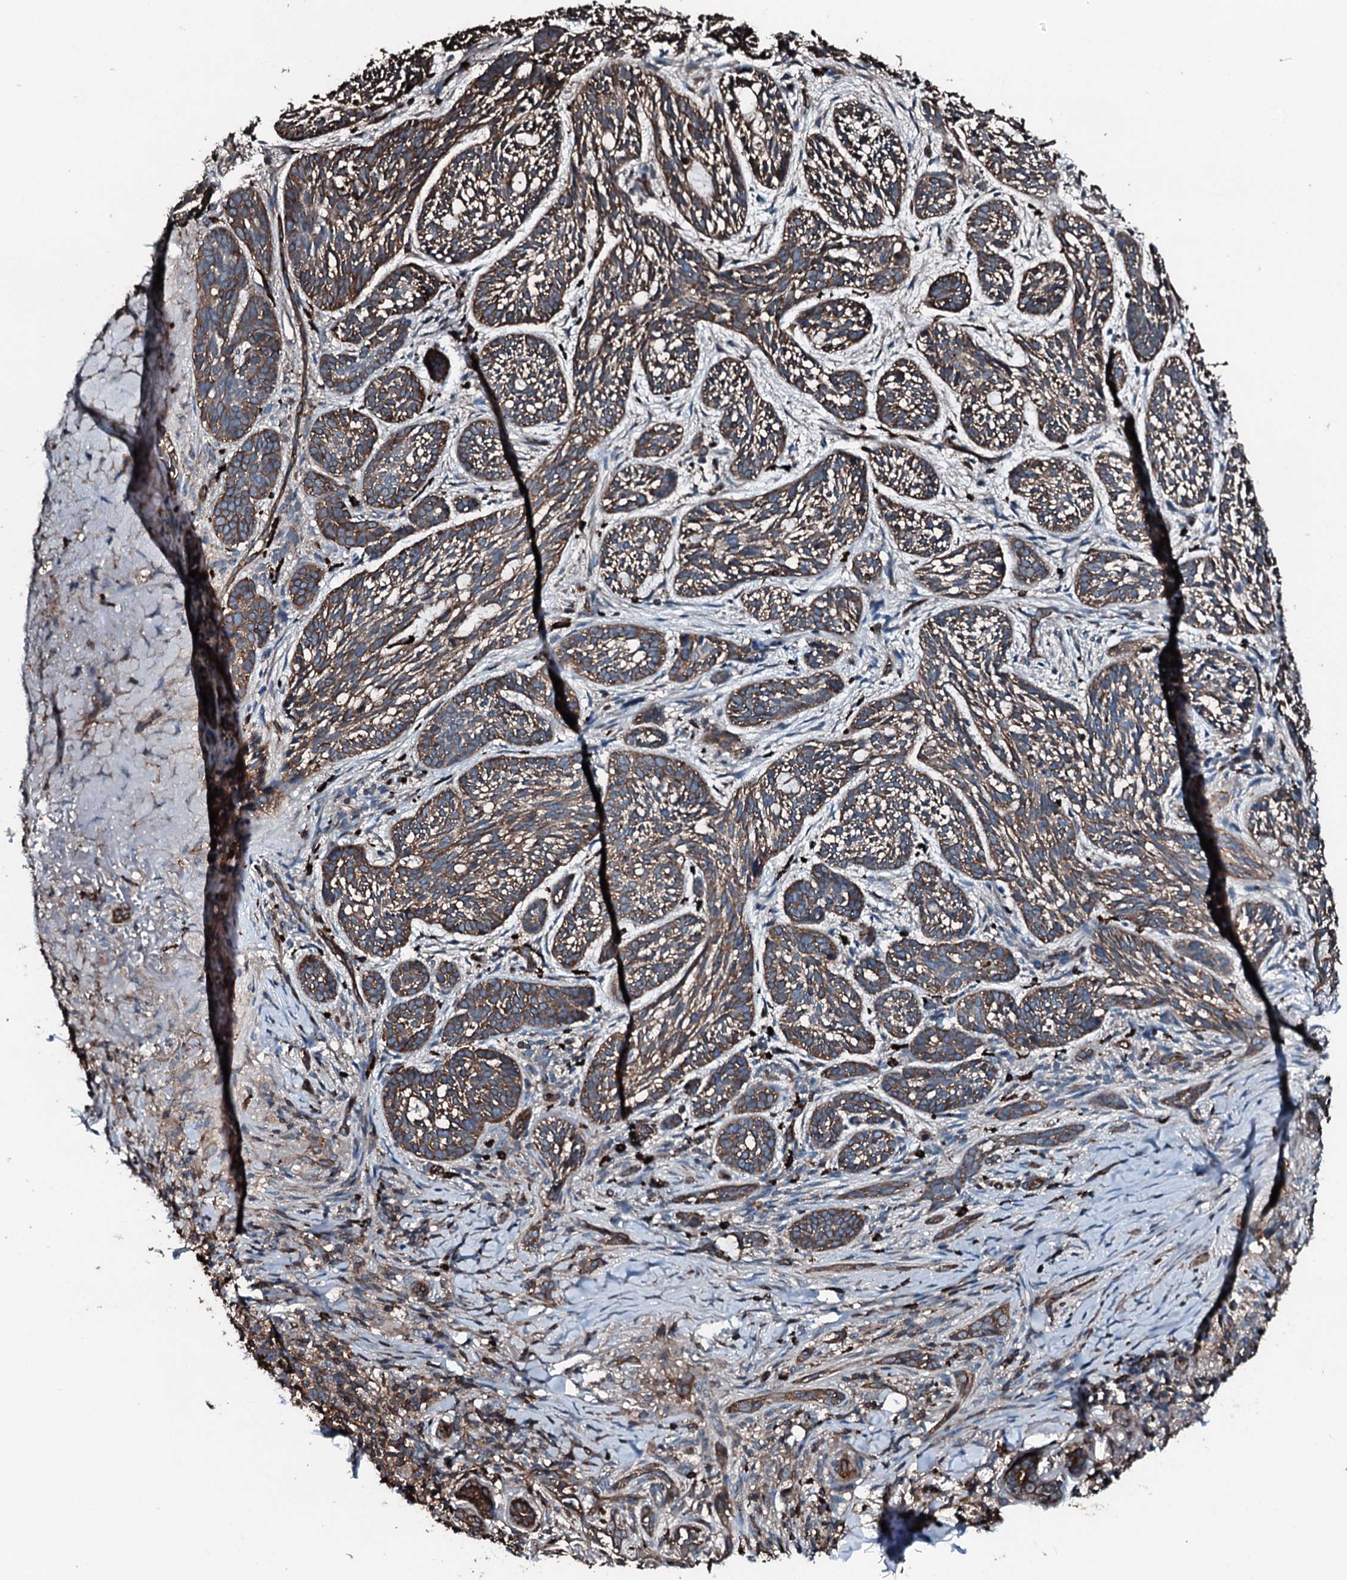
{"staining": {"intensity": "moderate", "quantity": ">75%", "location": "cytoplasmic/membranous"}, "tissue": "skin cancer", "cell_type": "Tumor cells", "image_type": "cancer", "snomed": [{"axis": "morphology", "description": "Basal cell carcinoma"}, {"axis": "topography", "description": "Skin"}], "caption": "Human skin cancer stained for a protein (brown) exhibits moderate cytoplasmic/membranous positive expression in about >75% of tumor cells.", "gene": "SLC25A38", "patient": {"sex": "male", "age": 71}}